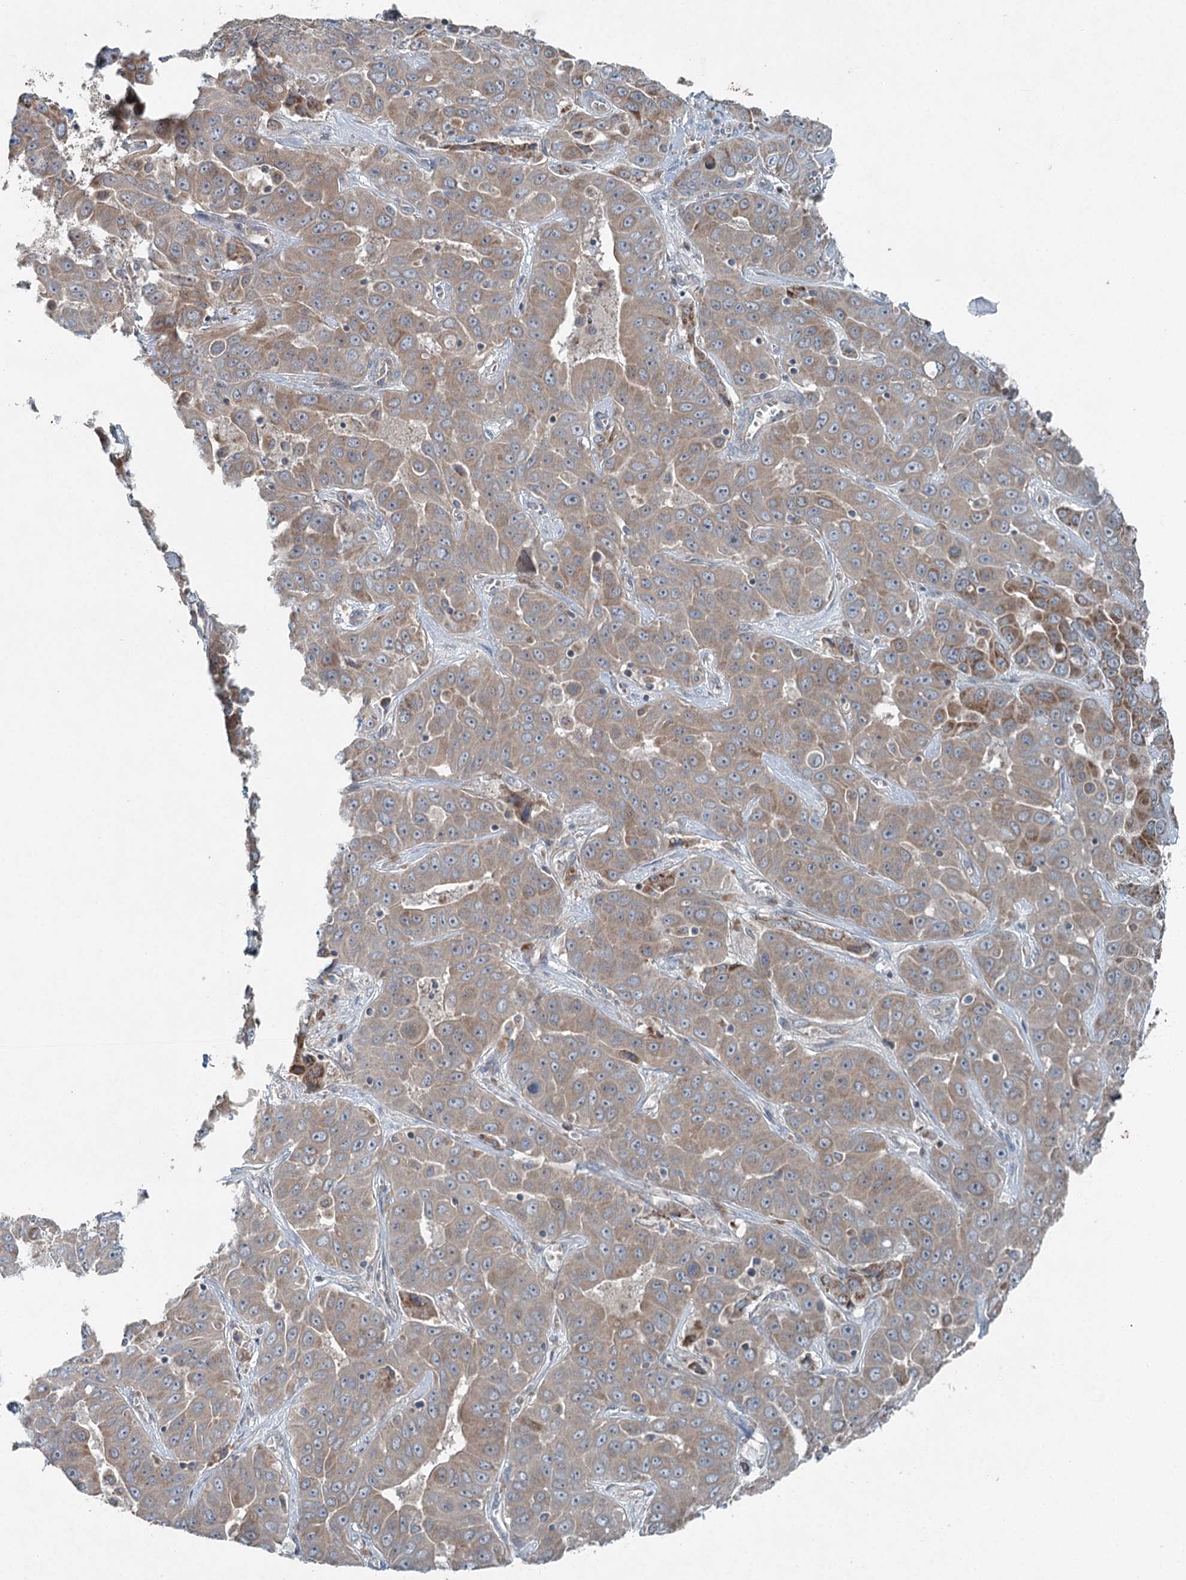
{"staining": {"intensity": "moderate", "quantity": "25%-75%", "location": "cytoplasmic/membranous"}, "tissue": "liver cancer", "cell_type": "Tumor cells", "image_type": "cancer", "snomed": [{"axis": "morphology", "description": "Cholangiocarcinoma"}, {"axis": "topography", "description": "Liver"}], "caption": "Immunohistochemistry of human liver cancer reveals medium levels of moderate cytoplasmic/membranous staining in approximately 25%-75% of tumor cells. (DAB (3,3'-diaminobenzidine) IHC, brown staining for protein, blue staining for nuclei).", "gene": "CHCHD5", "patient": {"sex": "female", "age": 52}}